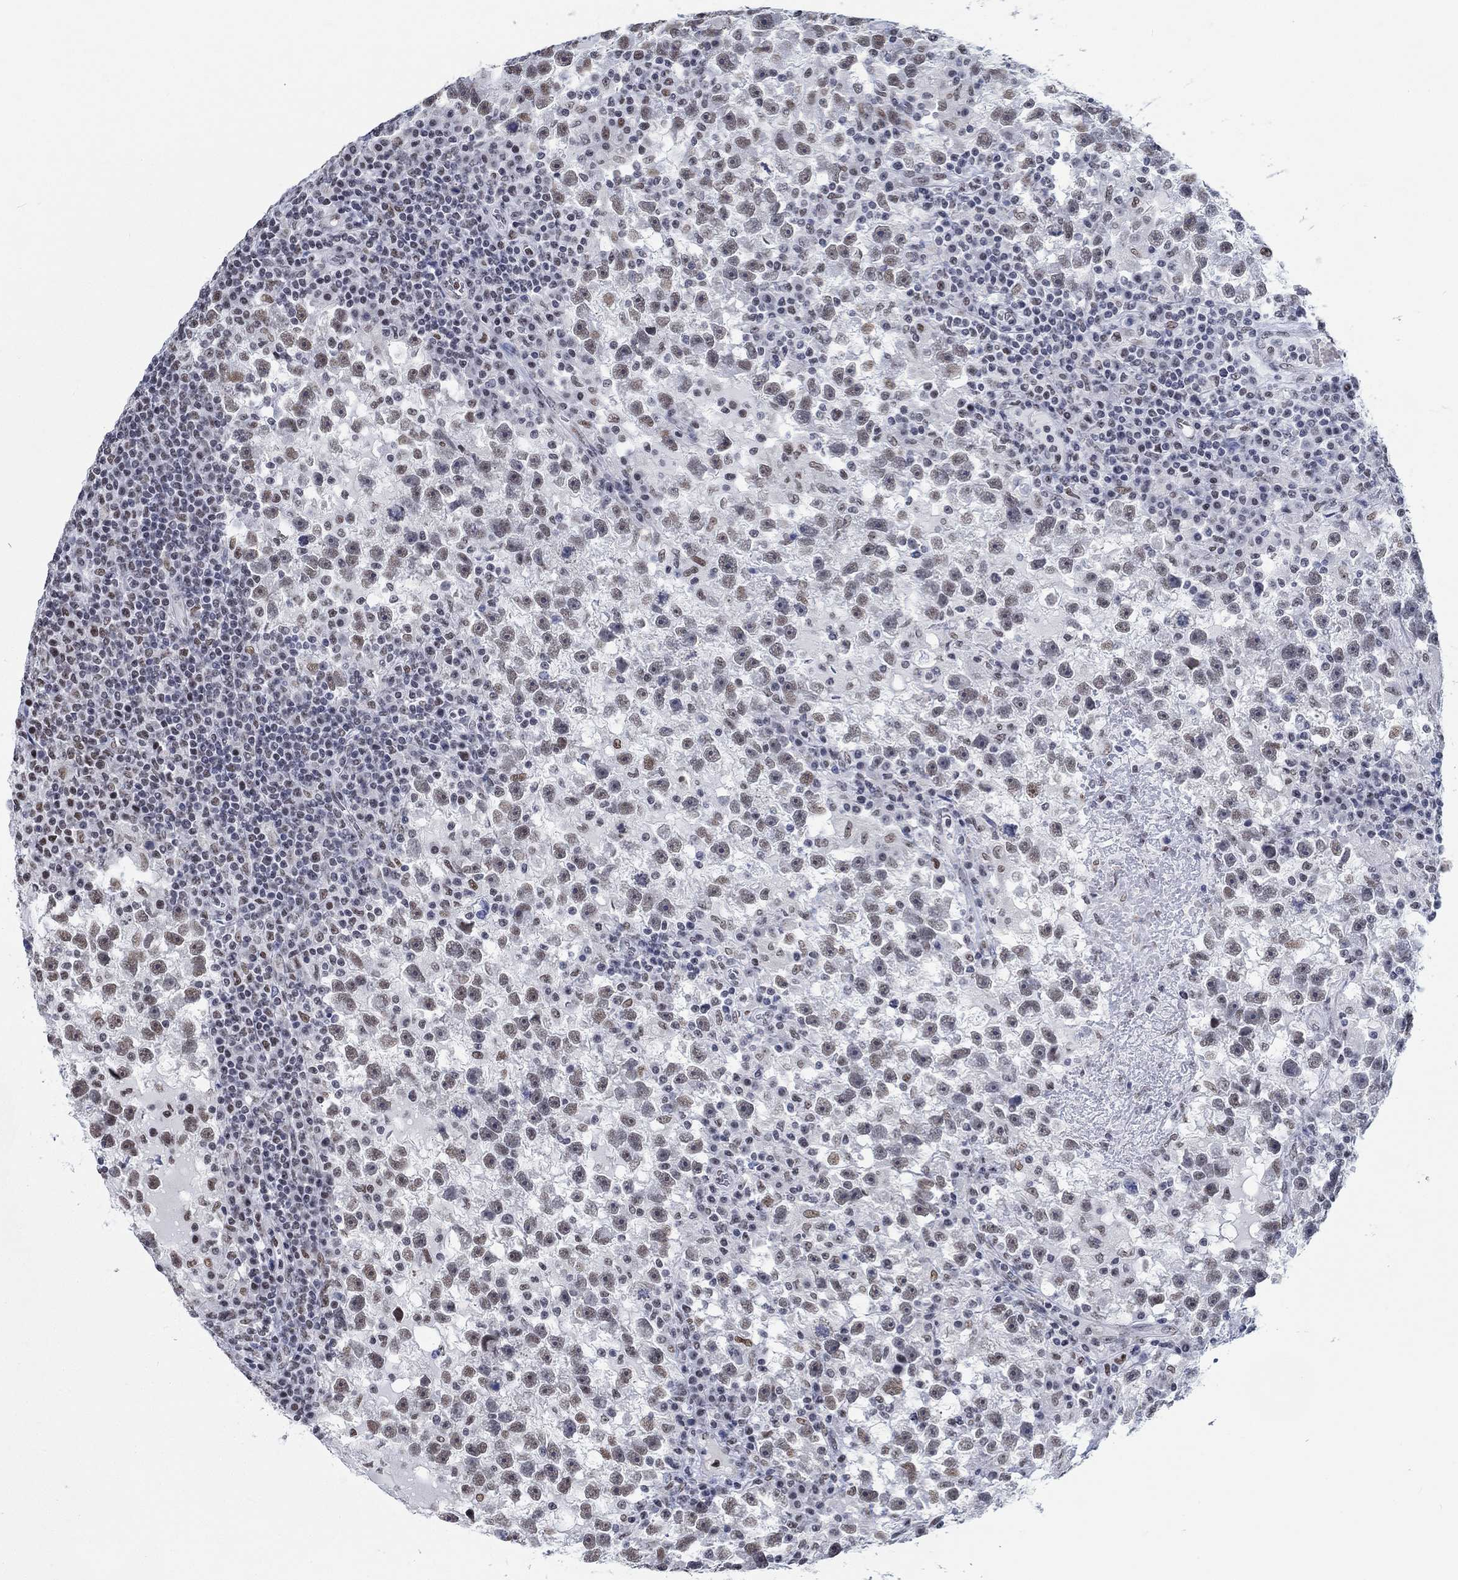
{"staining": {"intensity": "weak", "quantity": "<25%", "location": "nuclear"}, "tissue": "testis cancer", "cell_type": "Tumor cells", "image_type": "cancer", "snomed": [{"axis": "morphology", "description": "Seminoma, NOS"}, {"axis": "topography", "description": "Testis"}], "caption": "A micrograph of human testis cancer is negative for staining in tumor cells. (Stains: DAB (3,3'-diaminobenzidine) immunohistochemistry (IHC) with hematoxylin counter stain, Microscopy: brightfield microscopy at high magnification).", "gene": "KCNH8", "patient": {"sex": "male", "age": 47}}